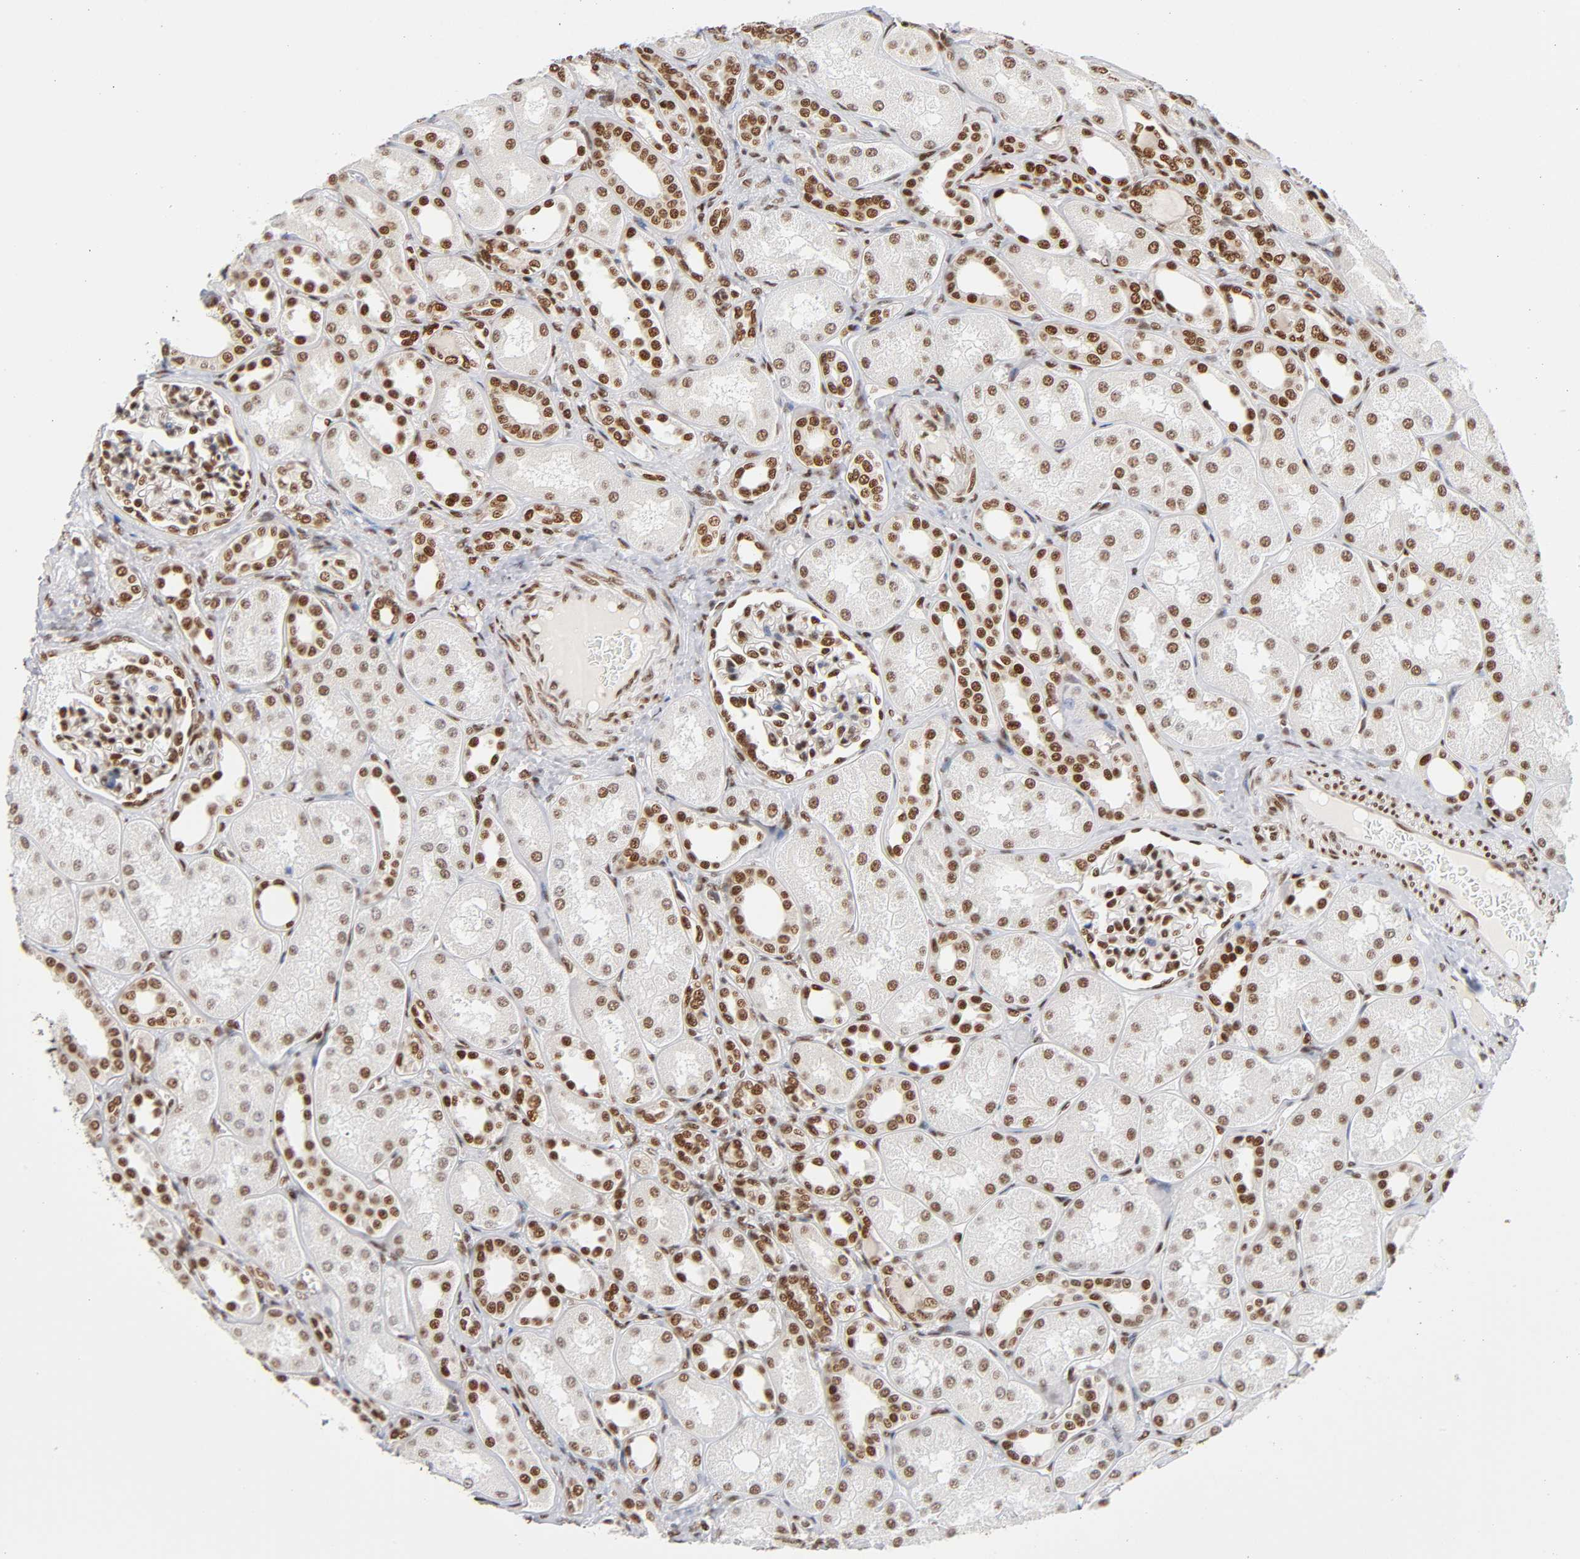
{"staining": {"intensity": "strong", "quantity": ">75%", "location": "nuclear"}, "tissue": "kidney", "cell_type": "Cells in glomeruli", "image_type": "normal", "snomed": [{"axis": "morphology", "description": "Normal tissue, NOS"}, {"axis": "topography", "description": "Kidney"}], "caption": "DAB (3,3'-diaminobenzidine) immunohistochemical staining of normal human kidney exhibits strong nuclear protein expression in about >75% of cells in glomeruli. Nuclei are stained in blue.", "gene": "ILKAP", "patient": {"sex": "male", "age": 7}}